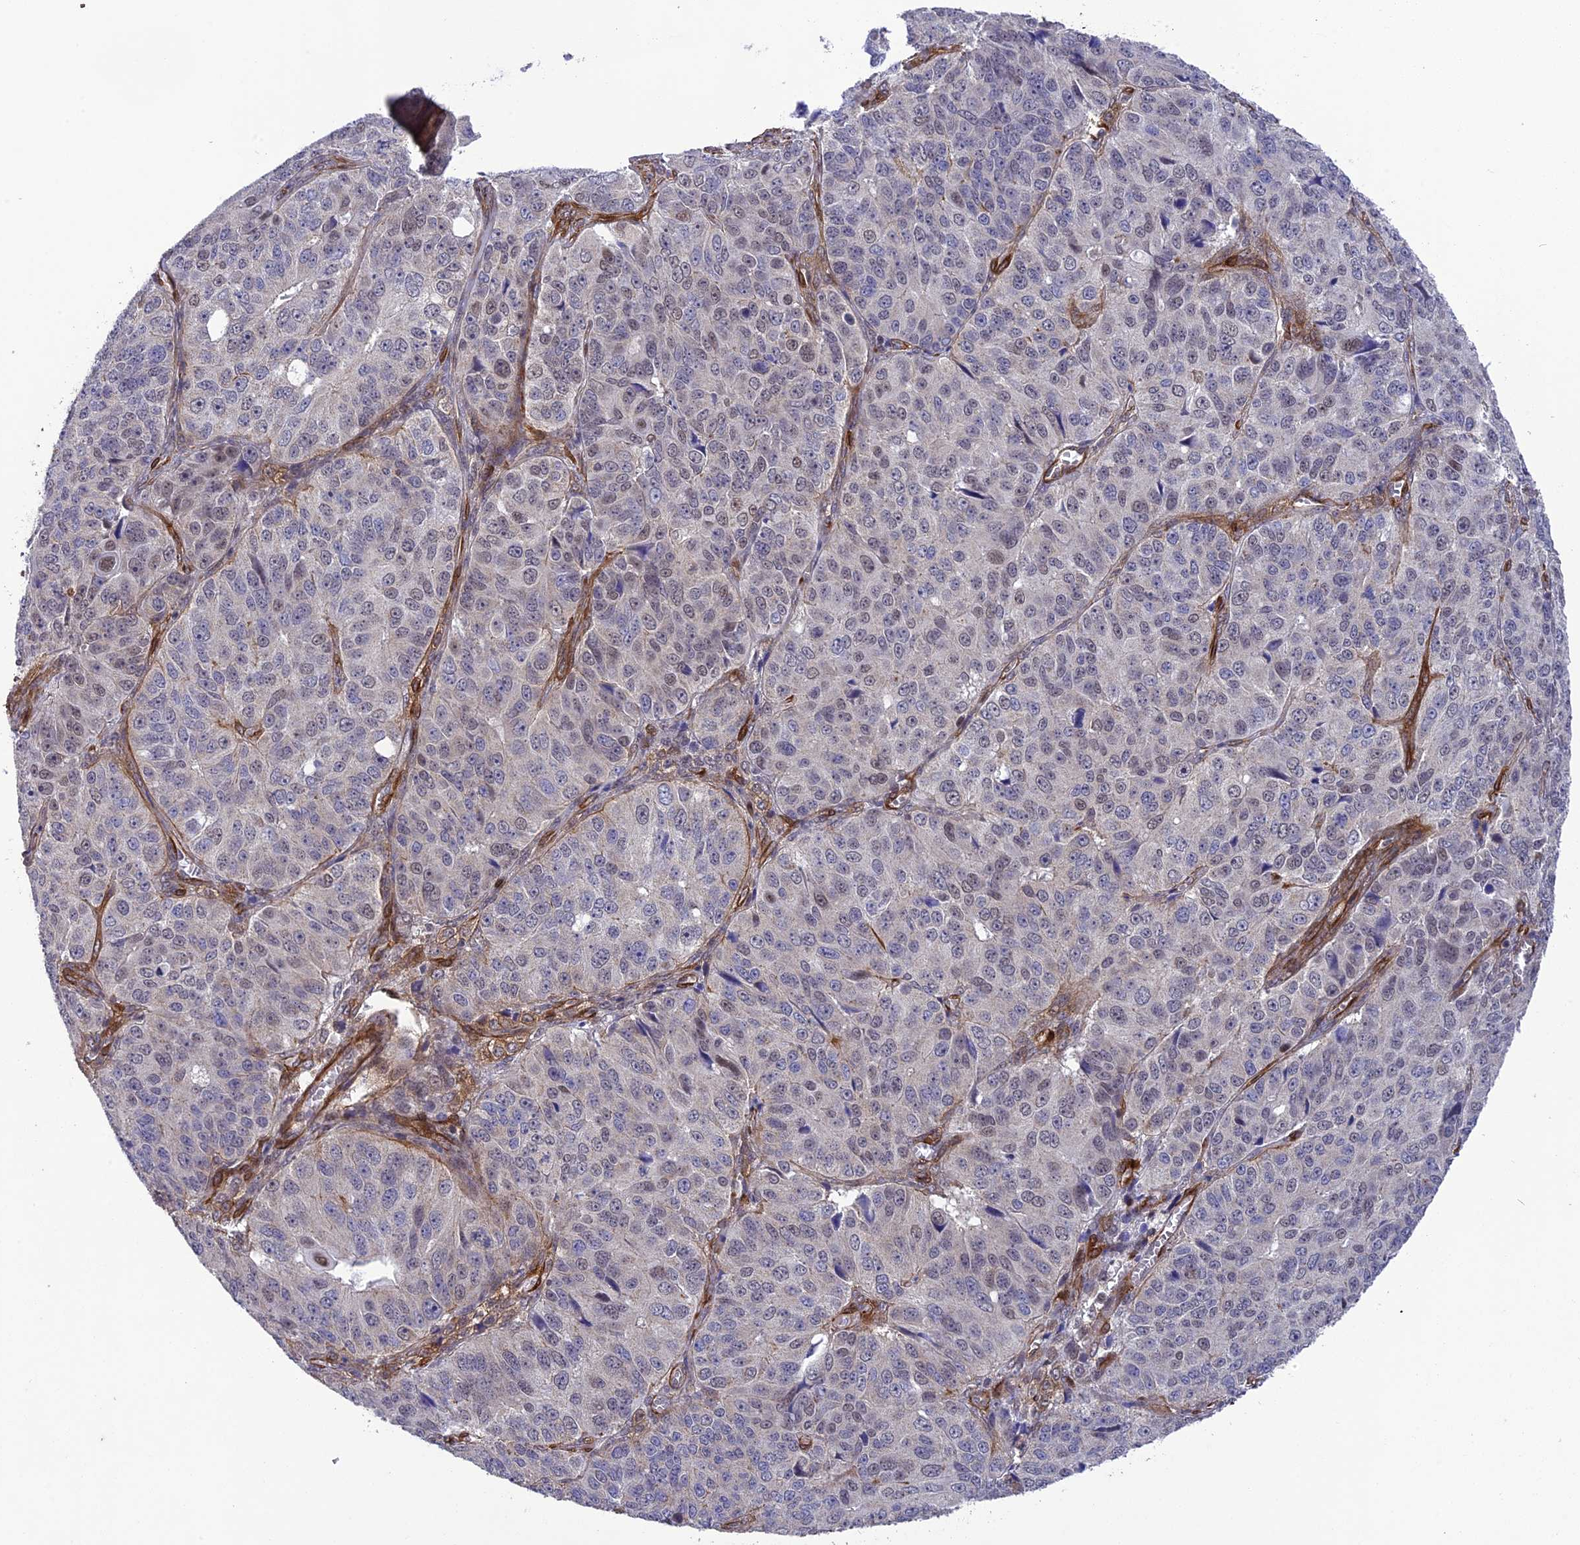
{"staining": {"intensity": "weak", "quantity": "<25%", "location": "nuclear"}, "tissue": "ovarian cancer", "cell_type": "Tumor cells", "image_type": "cancer", "snomed": [{"axis": "morphology", "description": "Carcinoma, endometroid"}, {"axis": "topography", "description": "Ovary"}], "caption": "DAB immunohistochemical staining of ovarian cancer reveals no significant staining in tumor cells.", "gene": "TNS1", "patient": {"sex": "female", "age": 51}}